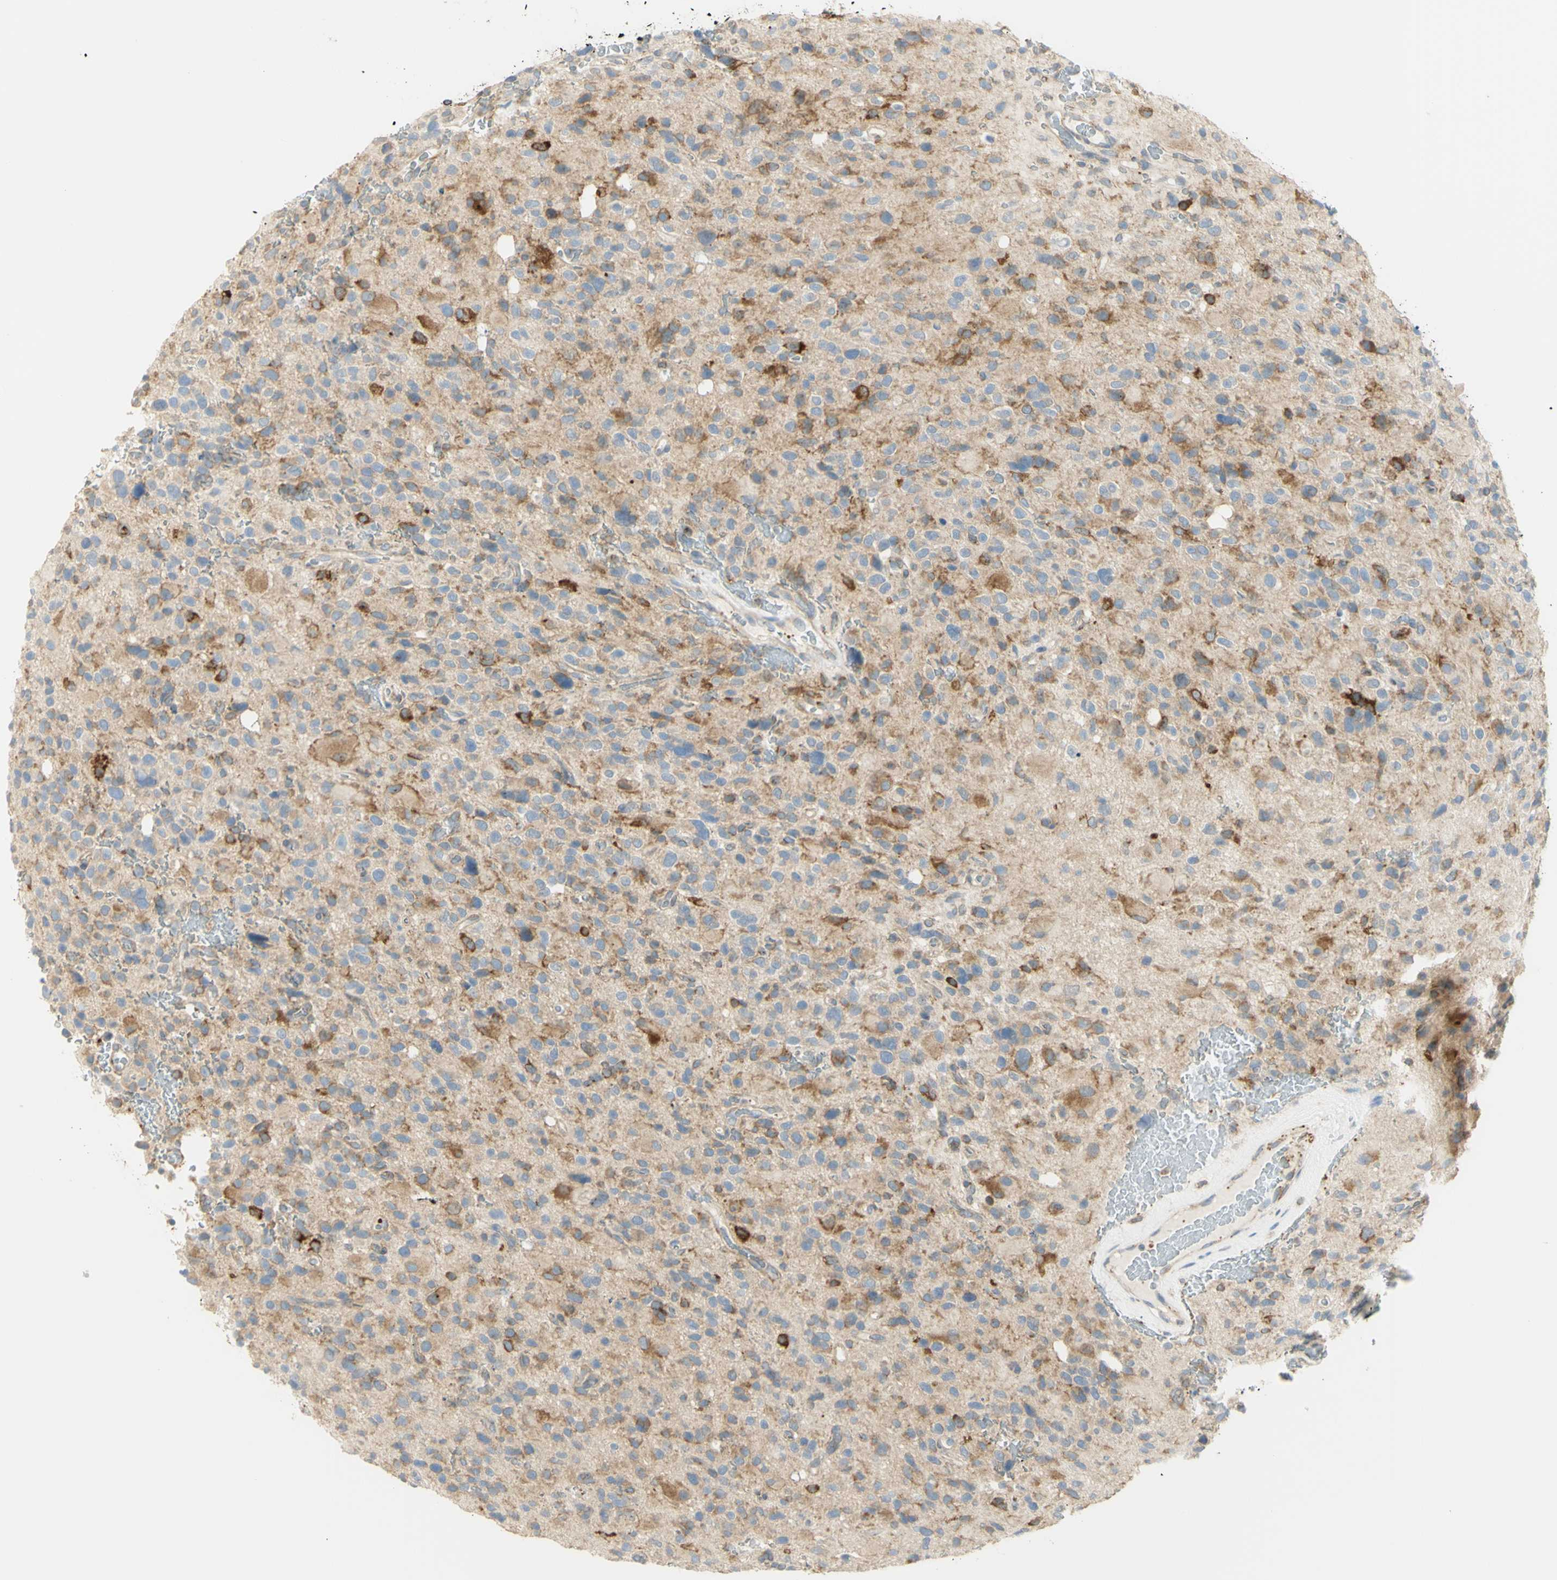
{"staining": {"intensity": "moderate", "quantity": "25%-75%", "location": "cytoplasmic/membranous"}, "tissue": "glioma", "cell_type": "Tumor cells", "image_type": "cancer", "snomed": [{"axis": "morphology", "description": "Glioma, malignant, High grade"}, {"axis": "topography", "description": "Brain"}], "caption": "Tumor cells demonstrate moderate cytoplasmic/membranous expression in about 25%-75% of cells in high-grade glioma (malignant). (Brightfield microscopy of DAB IHC at high magnification).", "gene": "MANF", "patient": {"sex": "male", "age": 48}}